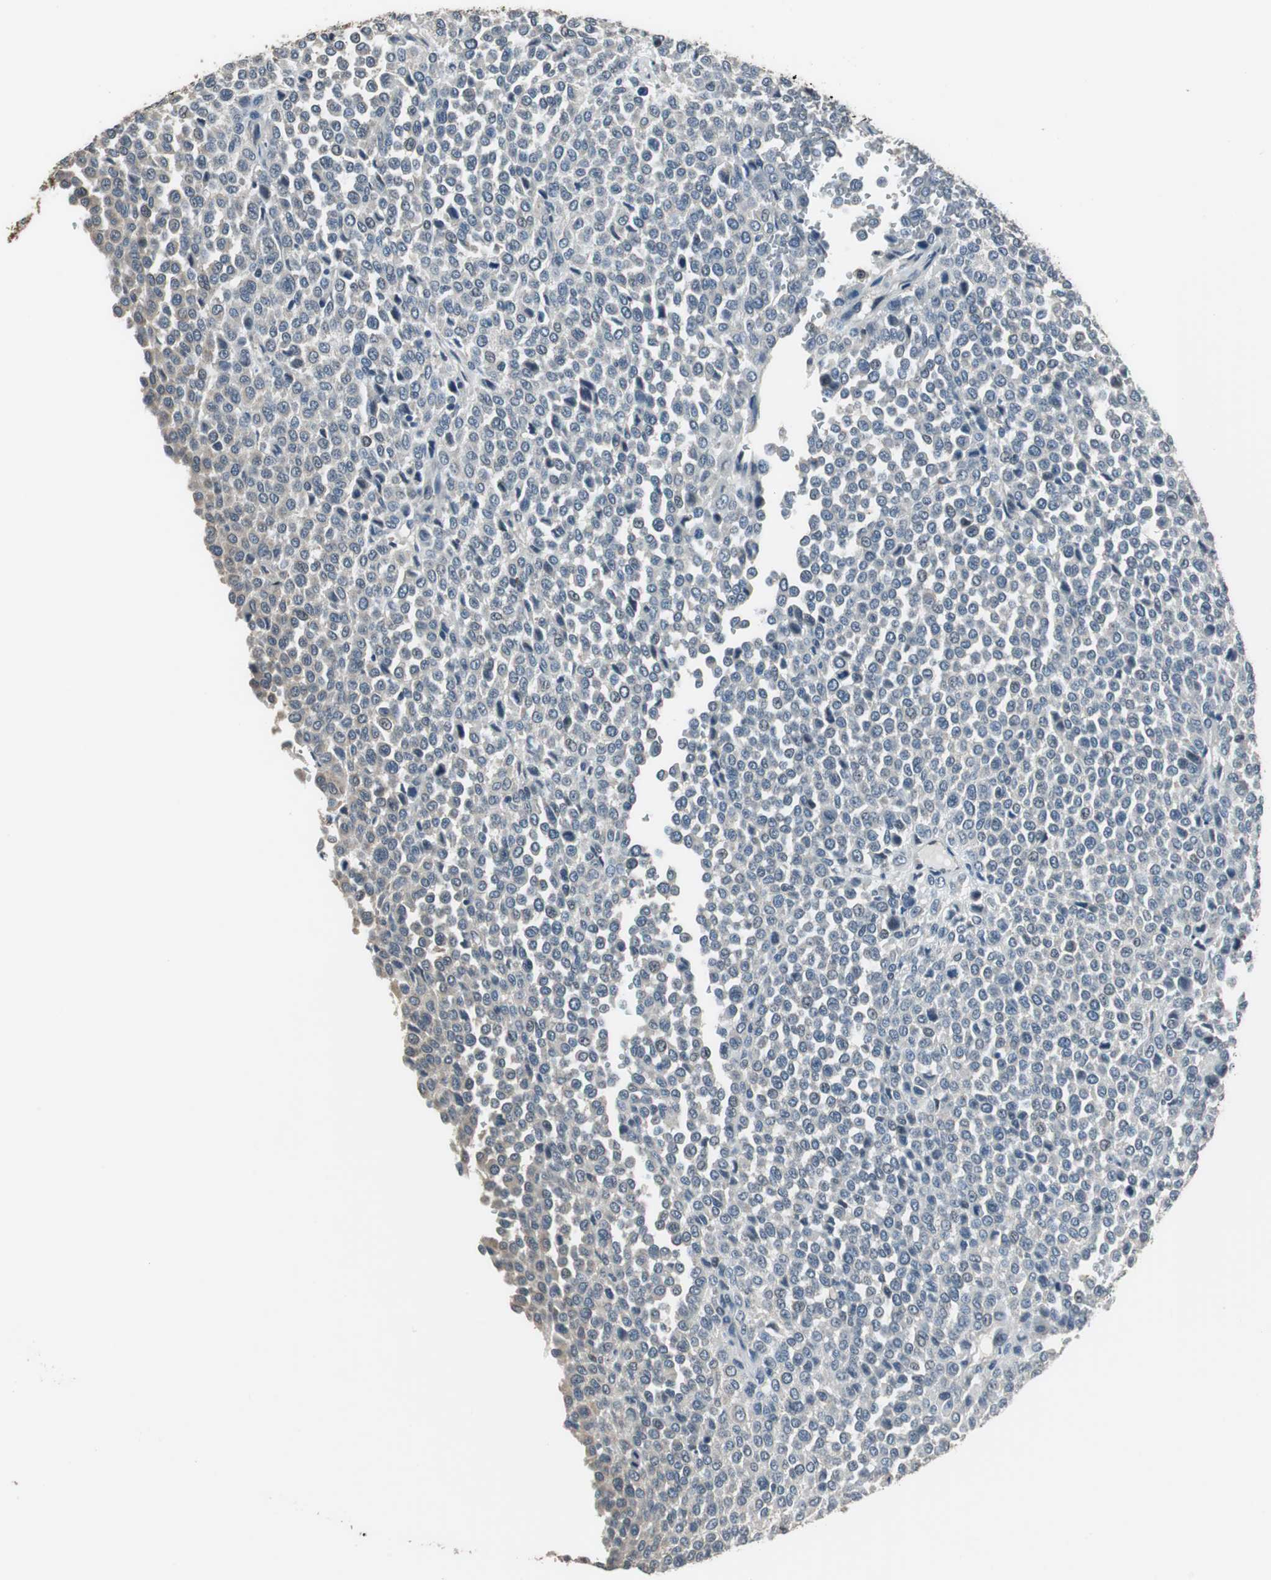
{"staining": {"intensity": "negative", "quantity": "none", "location": "none"}, "tissue": "melanoma", "cell_type": "Tumor cells", "image_type": "cancer", "snomed": [{"axis": "morphology", "description": "Malignant melanoma, Metastatic site"}, {"axis": "topography", "description": "Pancreas"}], "caption": "A high-resolution micrograph shows IHC staining of malignant melanoma (metastatic site), which demonstrates no significant expression in tumor cells. (DAB (3,3'-diaminobenzidine) immunohistochemistry (IHC) visualized using brightfield microscopy, high magnification).", "gene": "PI4KB", "patient": {"sex": "female", "age": 30}}